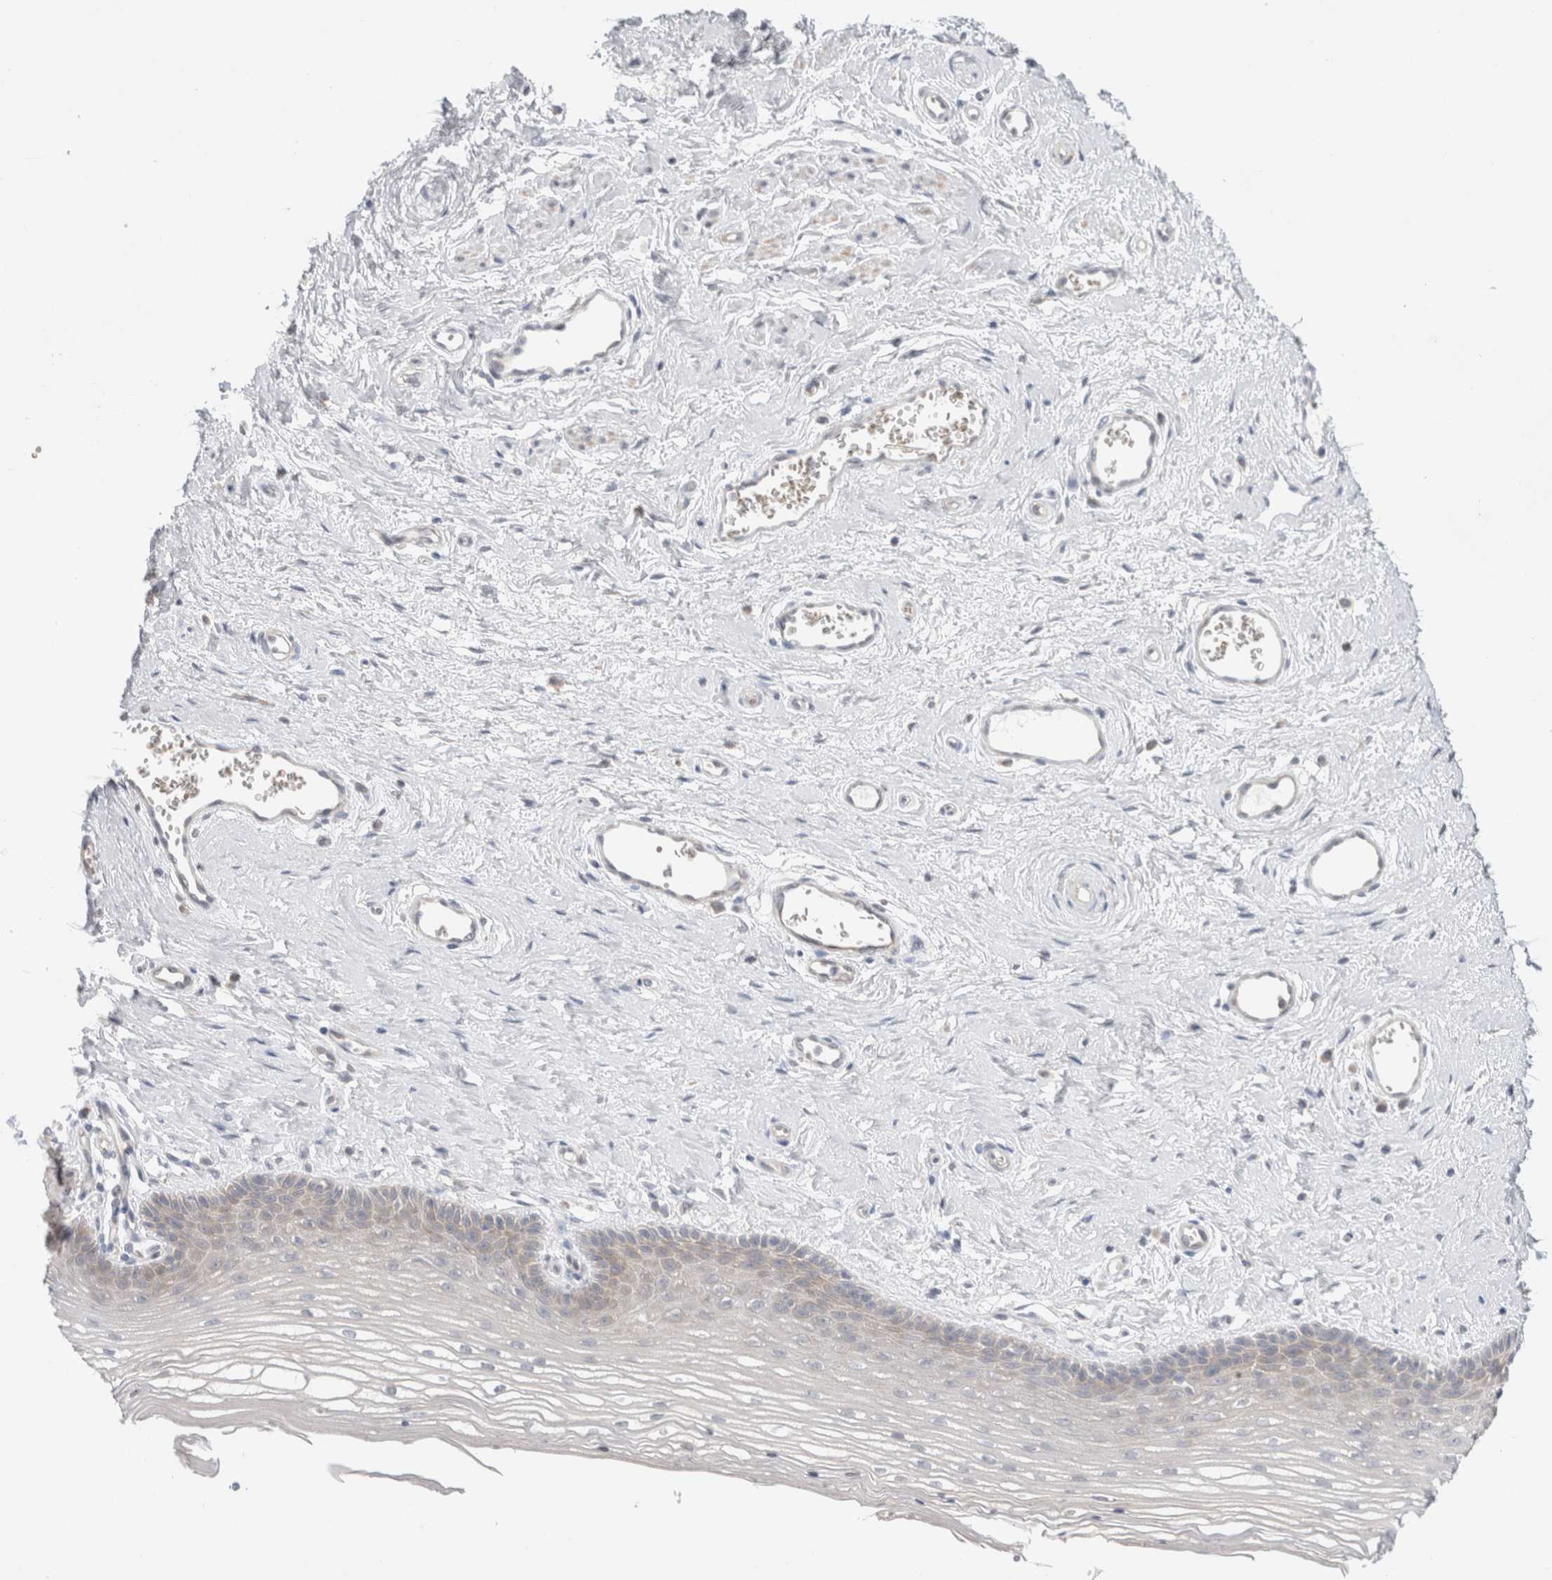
{"staining": {"intensity": "negative", "quantity": "none", "location": "none"}, "tissue": "vagina", "cell_type": "Squamous epithelial cells", "image_type": "normal", "snomed": [{"axis": "morphology", "description": "Normal tissue, NOS"}, {"axis": "topography", "description": "Vagina"}], "caption": "Immunohistochemistry (IHC) of unremarkable human vagina reveals no positivity in squamous epithelial cells.", "gene": "NDOR1", "patient": {"sex": "female", "age": 46}}